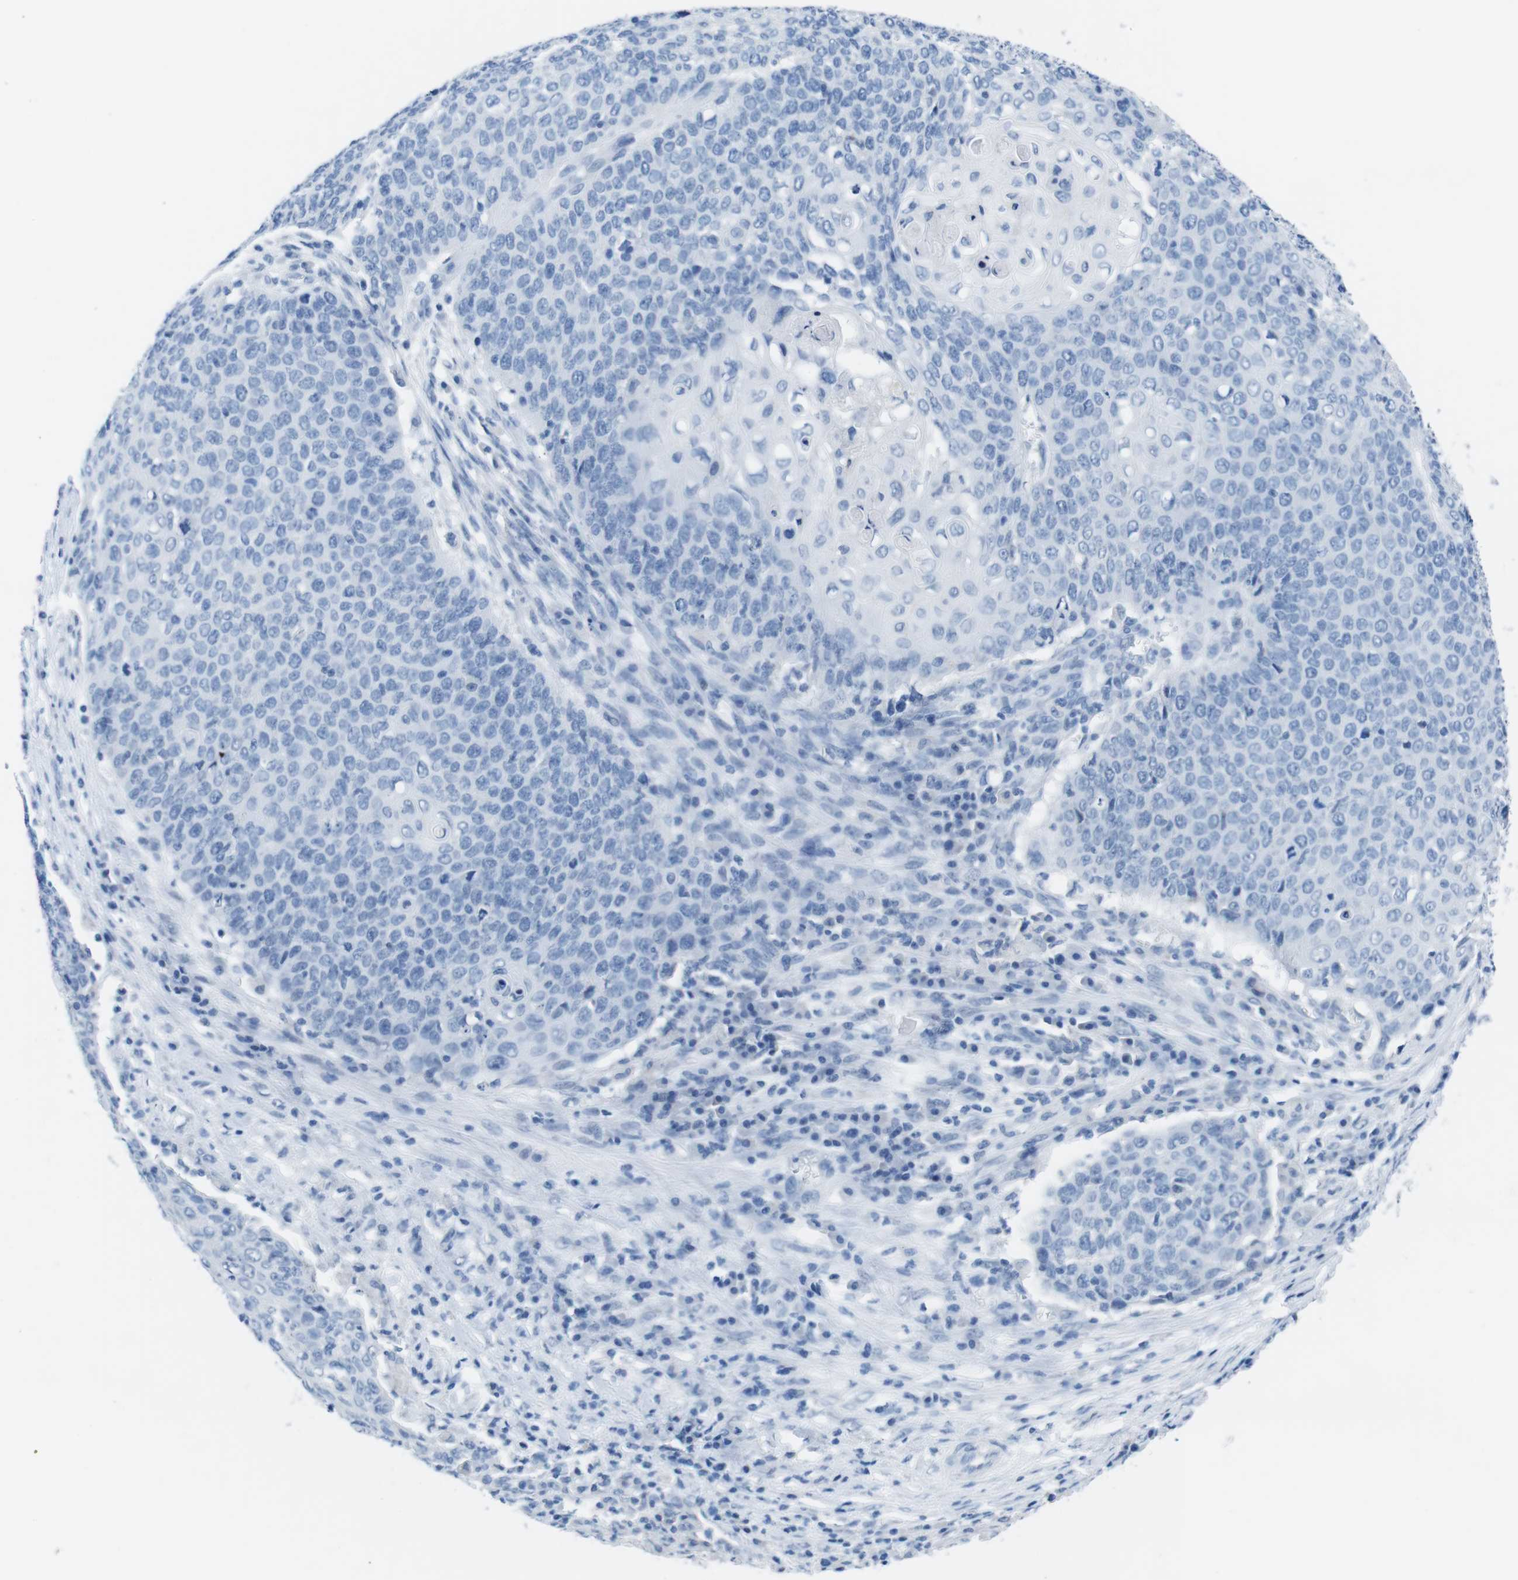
{"staining": {"intensity": "negative", "quantity": "none", "location": "none"}, "tissue": "cervical cancer", "cell_type": "Tumor cells", "image_type": "cancer", "snomed": [{"axis": "morphology", "description": "Squamous cell carcinoma, NOS"}, {"axis": "topography", "description": "Cervix"}], "caption": "The immunohistochemistry image has no significant staining in tumor cells of squamous cell carcinoma (cervical) tissue.", "gene": "MUC2", "patient": {"sex": "female", "age": 39}}